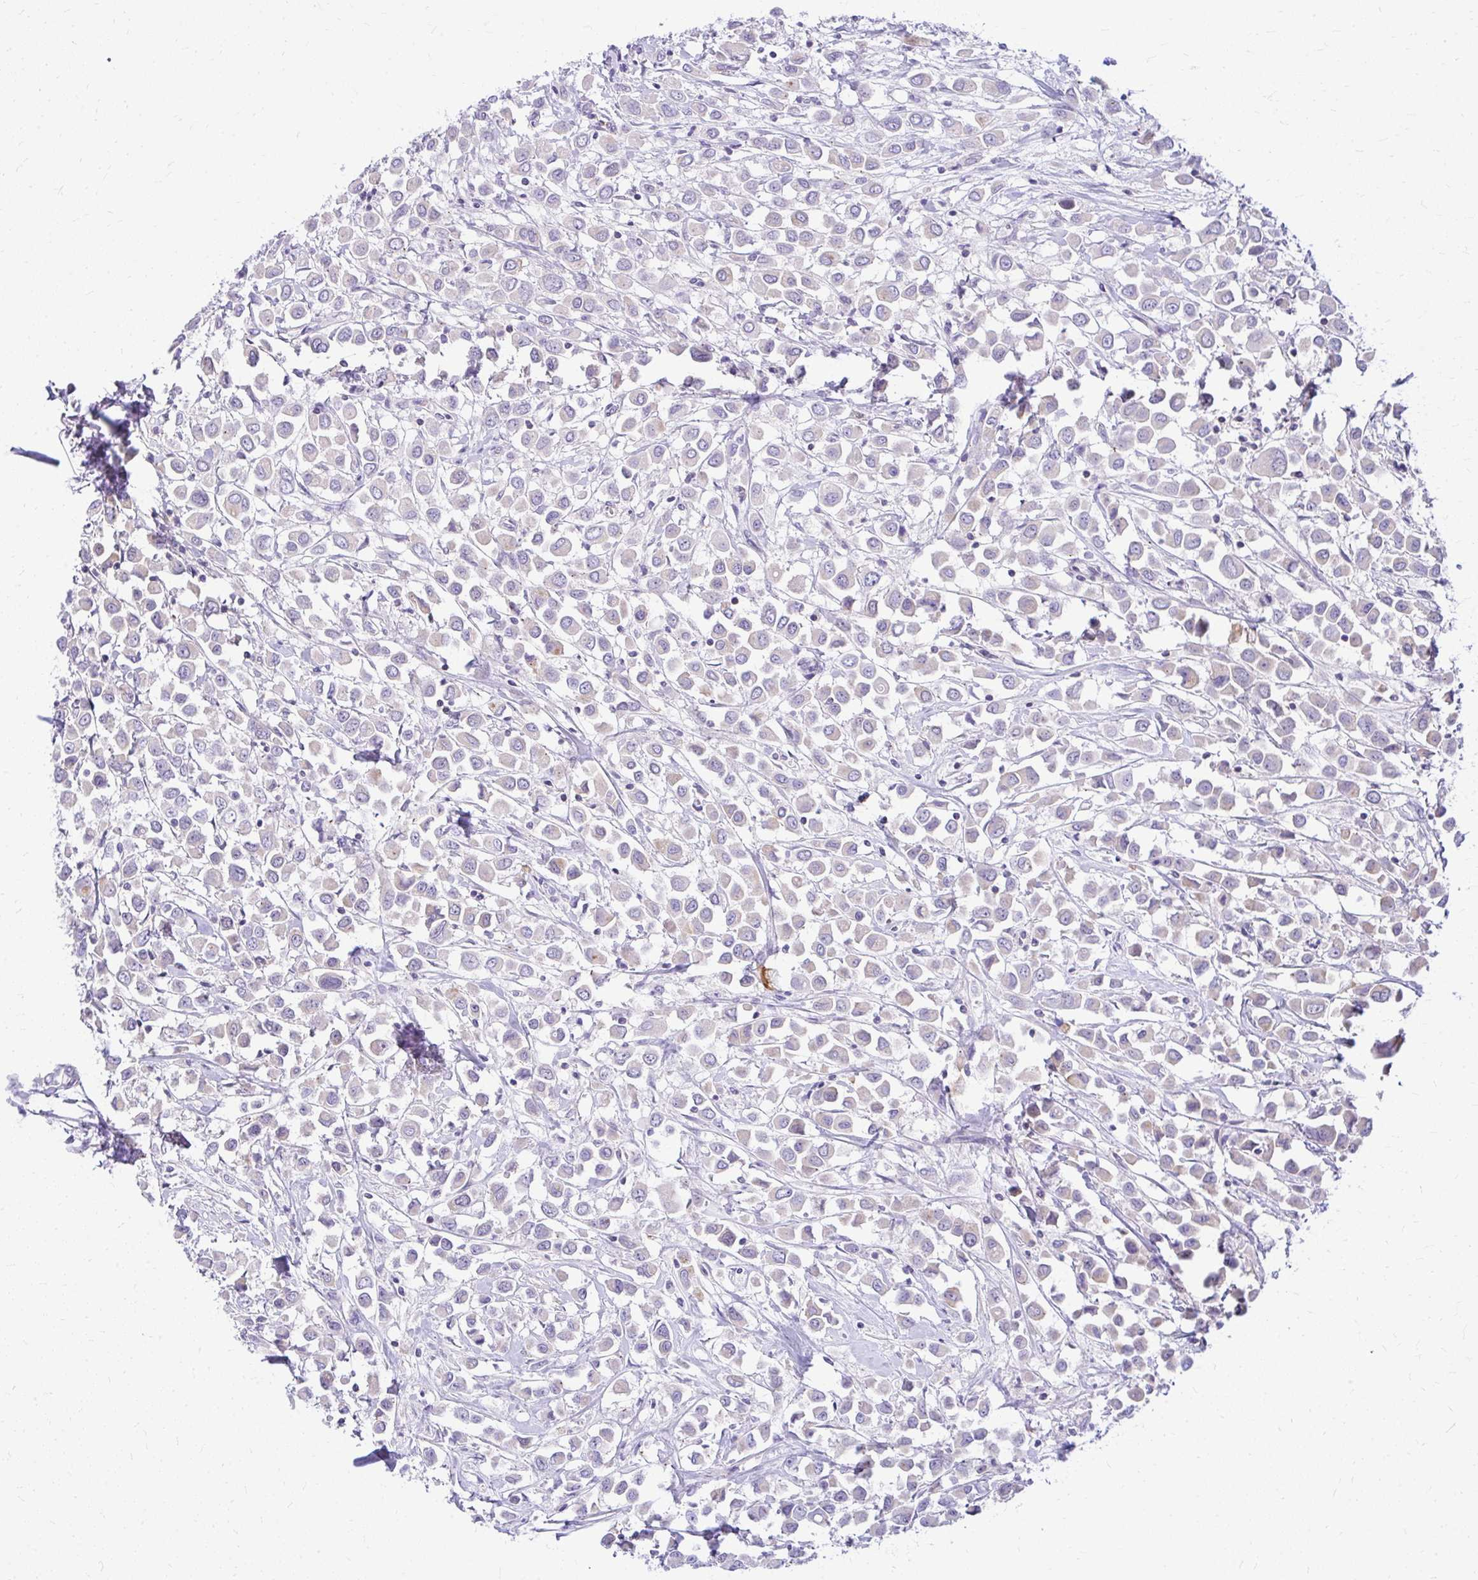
{"staining": {"intensity": "weak", "quantity": "<25%", "location": "cytoplasmic/membranous"}, "tissue": "breast cancer", "cell_type": "Tumor cells", "image_type": "cancer", "snomed": [{"axis": "morphology", "description": "Duct carcinoma"}, {"axis": "topography", "description": "Breast"}], "caption": "Micrograph shows no protein expression in tumor cells of intraductal carcinoma (breast) tissue.", "gene": "RADIL", "patient": {"sex": "female", "age": 61}}